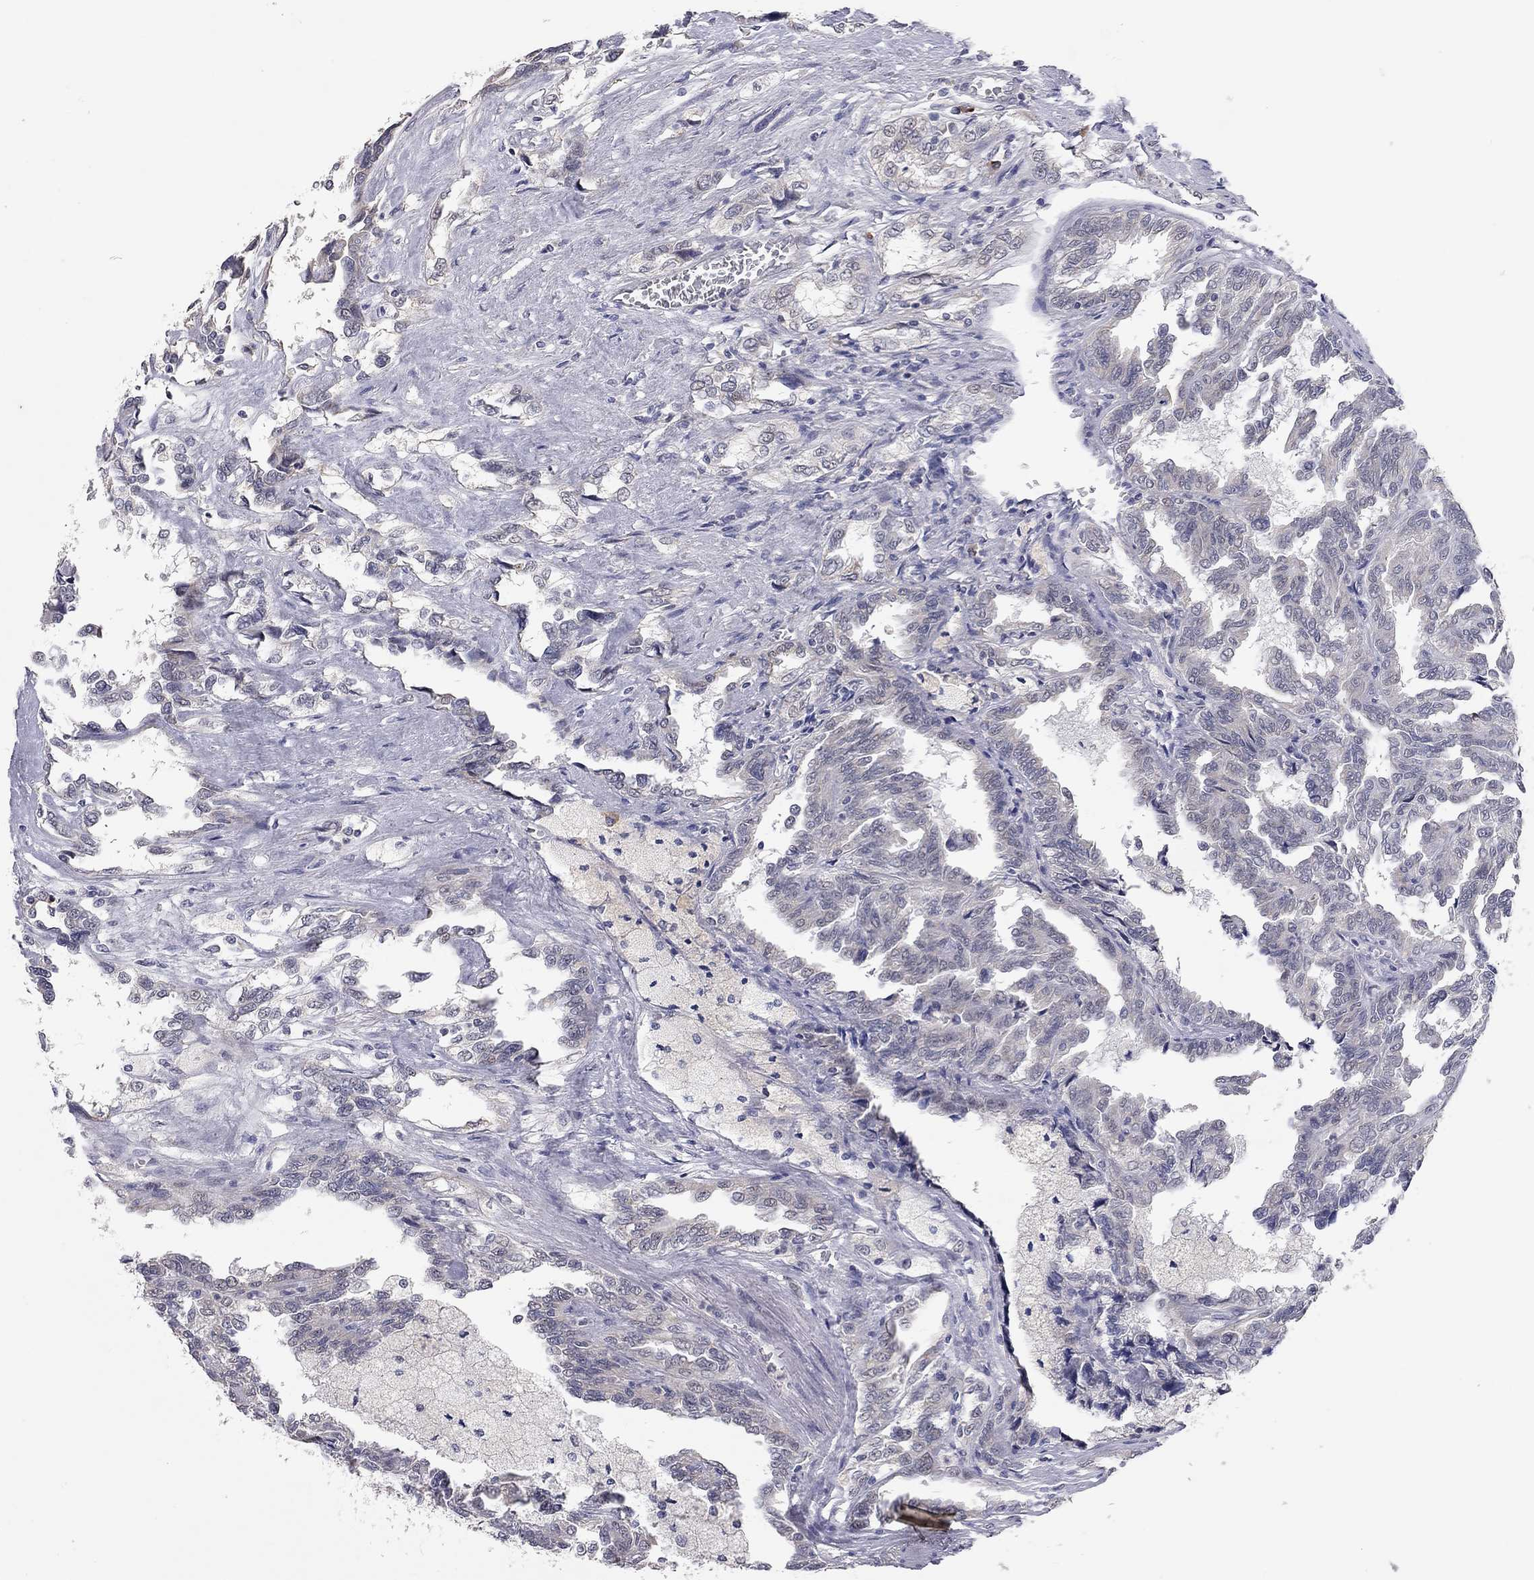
{"staining": {"intensity": "negative", "quantity": "none", "location": "none"}, "tissue": "renal cancer", "cell_type": "Tumor cells", "image_type": "cancer", "snomed": [{"axis": "morphology", "description": "Adenocarcinoma, NOS"}, {"axis": "topography", "description": "Kidney"}], "caption": "DAB immunohistochemical staining of human adenocarcinoma (renal) shows no significant expression in tumor cells. Brightfield microscopy of IHC stained with DAB (3,3'-diaminobenzidine) (brown) and hematoxylin (blue), captured at high magnification.", "gene": "XAGE2", "patient": {"sex": "male", "age": 79}}